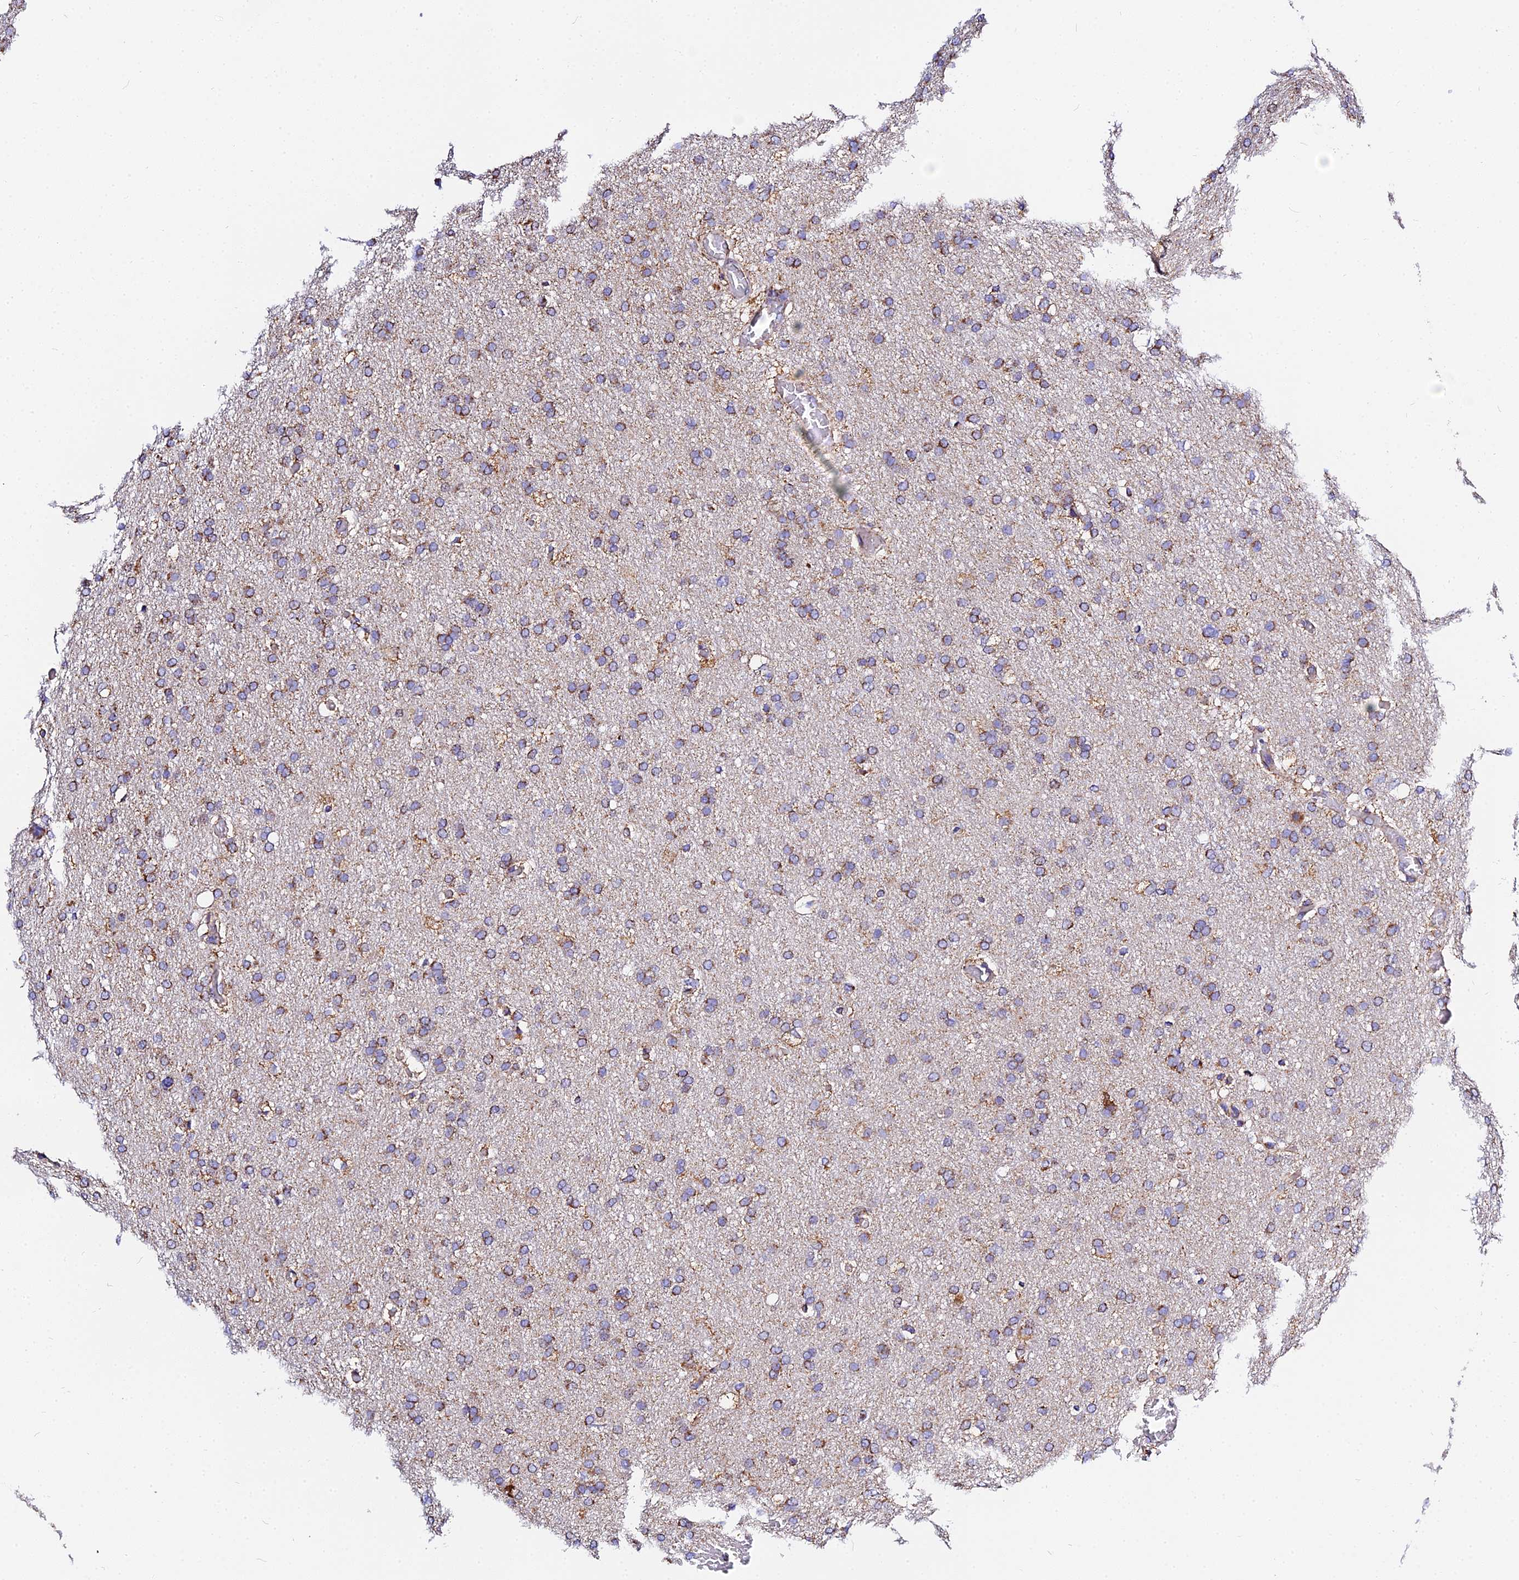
{"staining": {"intensity": "moderate", "quantity": ">75%", "location": "cytoplasmic/membranous"}, "tissue": "glioma", "cell_type": "Tumor cells", "image_type": "cancer", "snomed": [{"axis": "morphology", "description": "Glioma, malignant, High grade"}, {"axis": "topography", "description": "Cerebral cortex"}], "caption": "Protein positivity by immunohistochemistry demonstrates moderate cytoplasmic/membranous expression in approximately >75% of tumor cells in malignant high-grade glioma.", "gene": "ZNF573", "patient": {"sex": "female", "age": 36}}